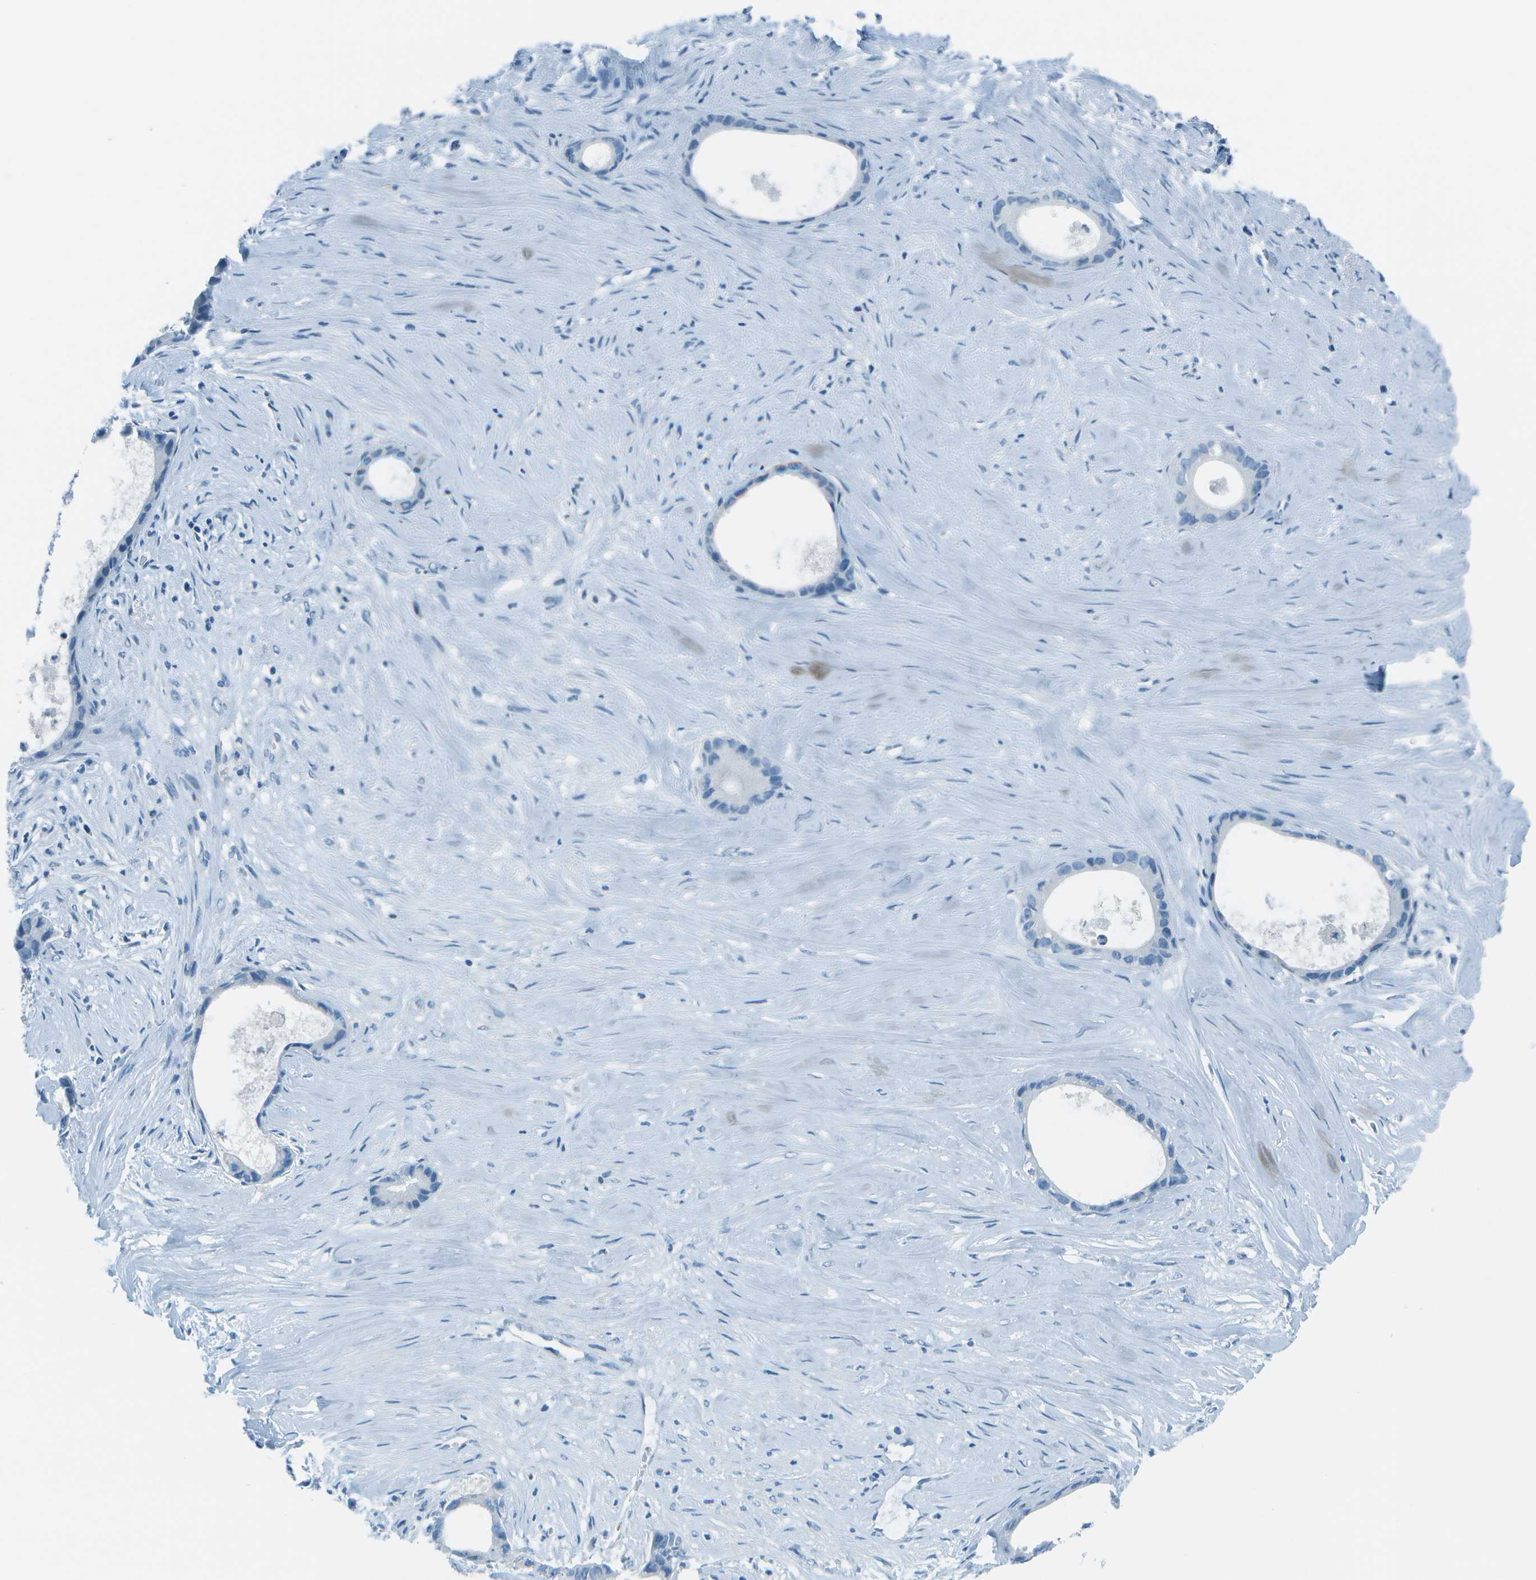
{"staining": {"intensity": "negative", "quantity": "none", "location": "none"}, "tissue": "liver cancer", "cell_type": "Tumor cells", "image_type": "cancer", "snomed": [{"axis": "morphology", "description": "Cholangiocarcinoma"}, {"axis": "topography", "description": "Liver"}], "caption": "IHC of human liver cholangiocarcinoma displays no positivity in tumor cells.", "gene": "FGF1", "patient": {"sex": "female", "age": 55}}